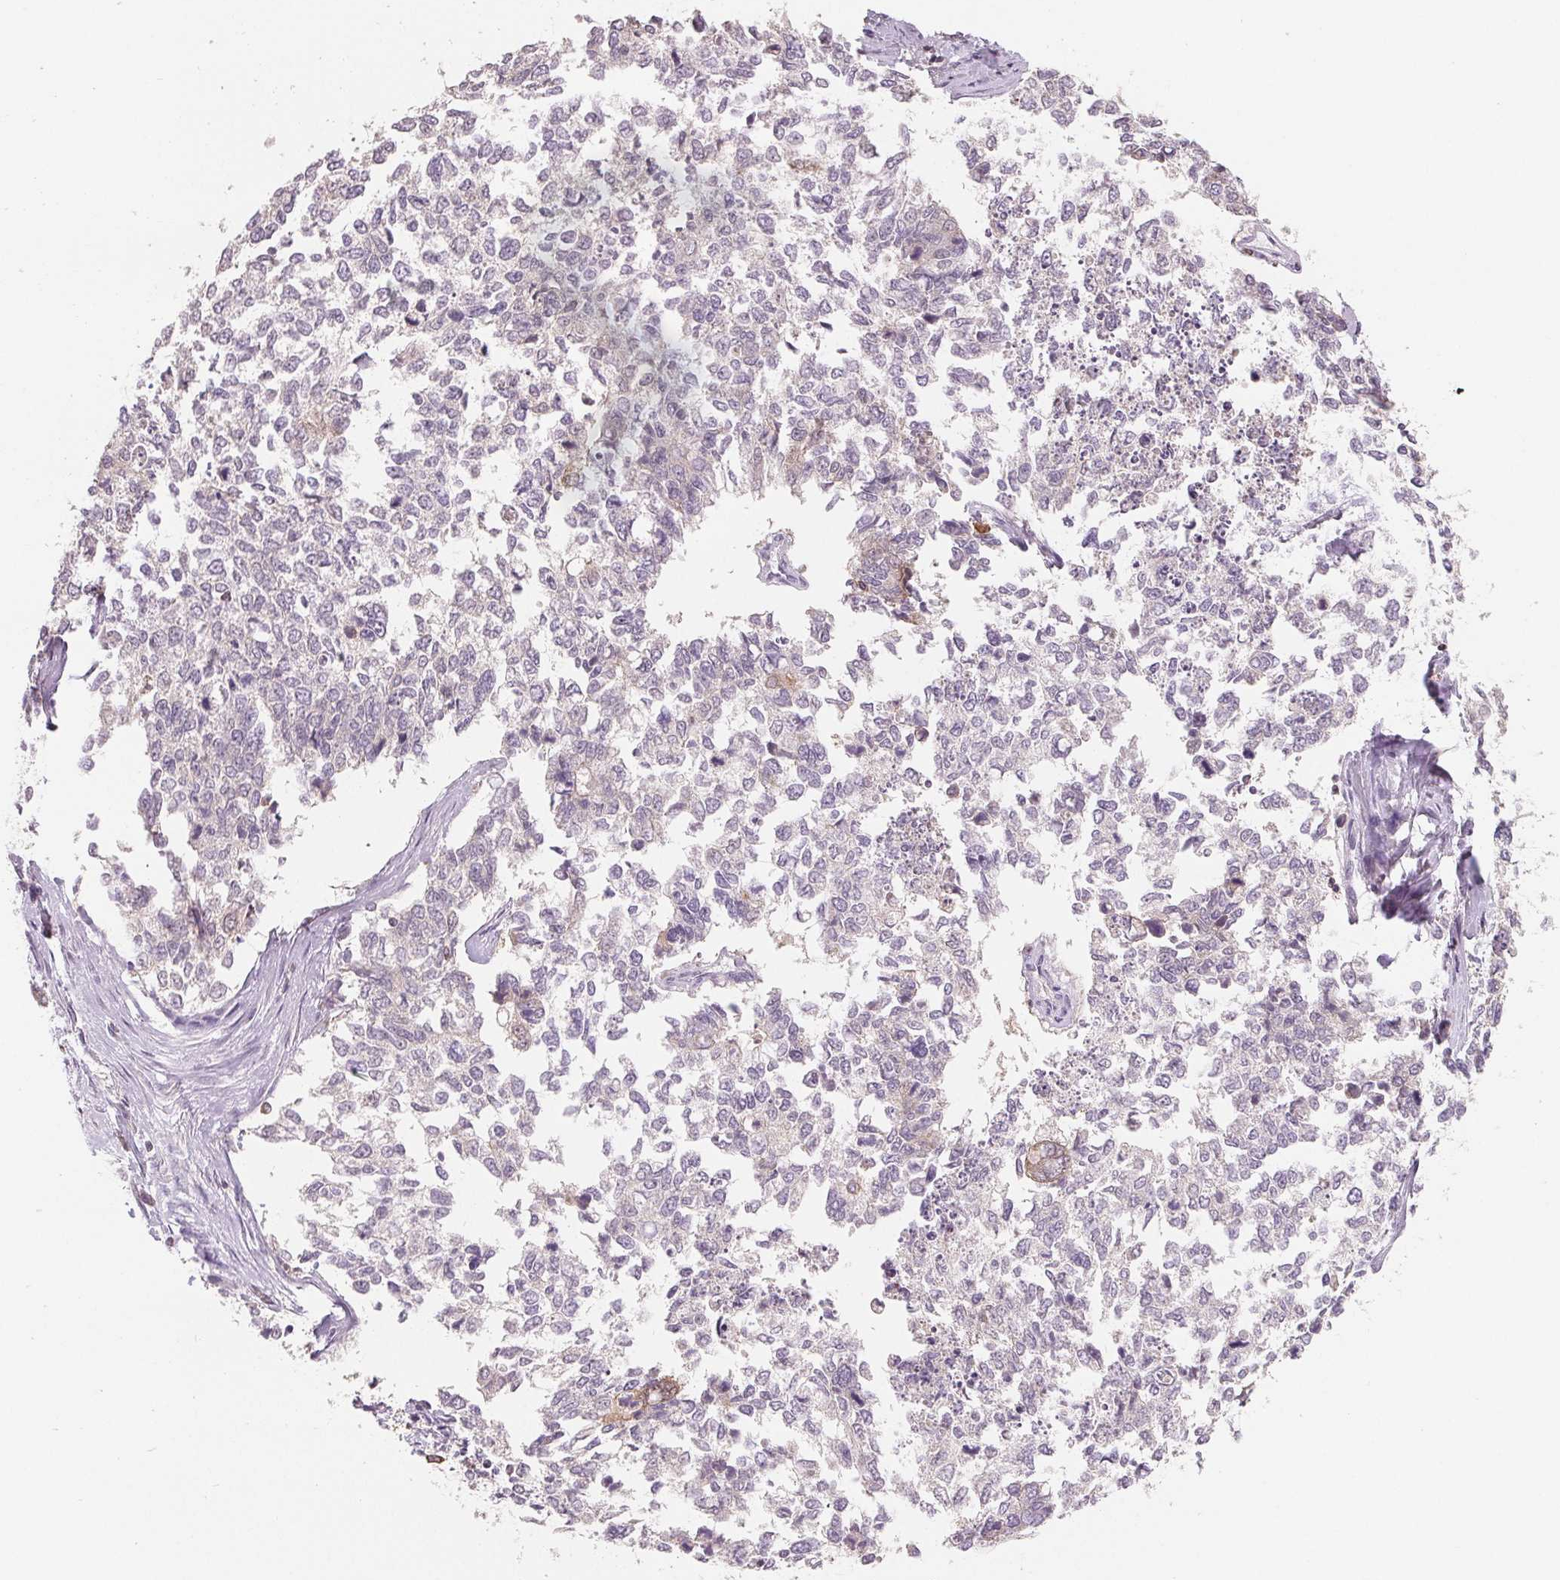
{"staining": {"intensity": "negative", "quantity": "none", "location": "none"}, "tissue": "cervical cancer", "cell_type": "Tumor cells", "image_type": "cancer", "snomed": [{"axis": "morphology", "description": "Adenocarcinoma, NOS"}, {"axis": "topography", "description": "Cervix"}], "caption": "This is a photomicrograph of immunohistochemistry staining of adenocarcinoma (cervical), which shows no expression in tumor cells.", "gene": "VTCN1", "patient": {"sex": "female", "age": 63}}